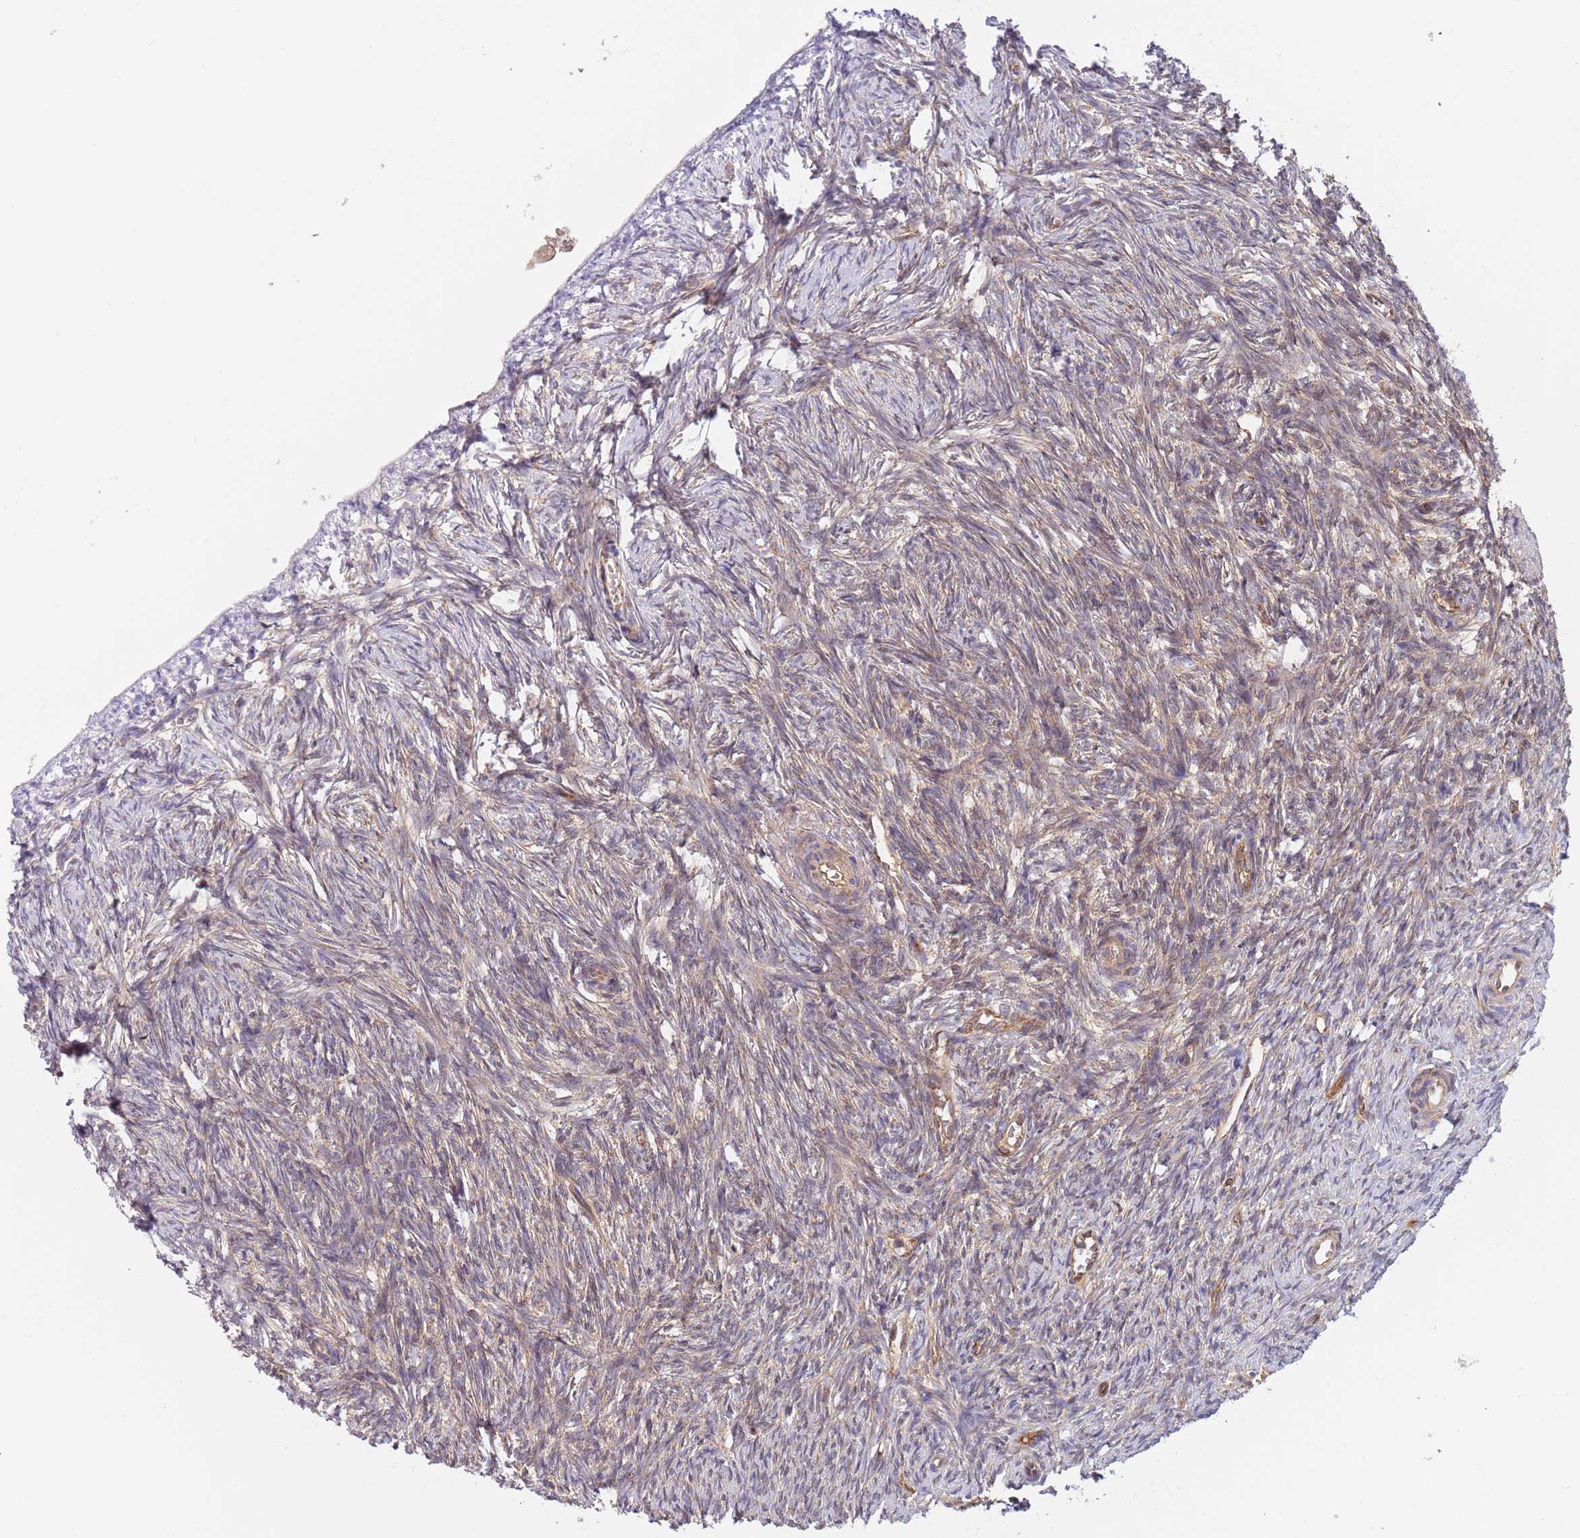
{"staining": {"intensity": "weak", "quantity": ">75%", "location": "cytoplasmic/membranous"}, "tissue": "ovary", "cell_type": "Follicle cells", "image_type": "normal", "snomed": [{"axis": "morphology", "description": "Normal tissue, NOS"}, {"axis": "topography", "description": "Ovary"}], "caption": "This micrograph reveals immunohistochemistry (IHC) staining of unremarkable human ovary, with low weak cytoplasmic/membranous staining in about >75% of follicle cells.", "gene": "GUK1", "patient": {"sex": "female", "age": 51}}